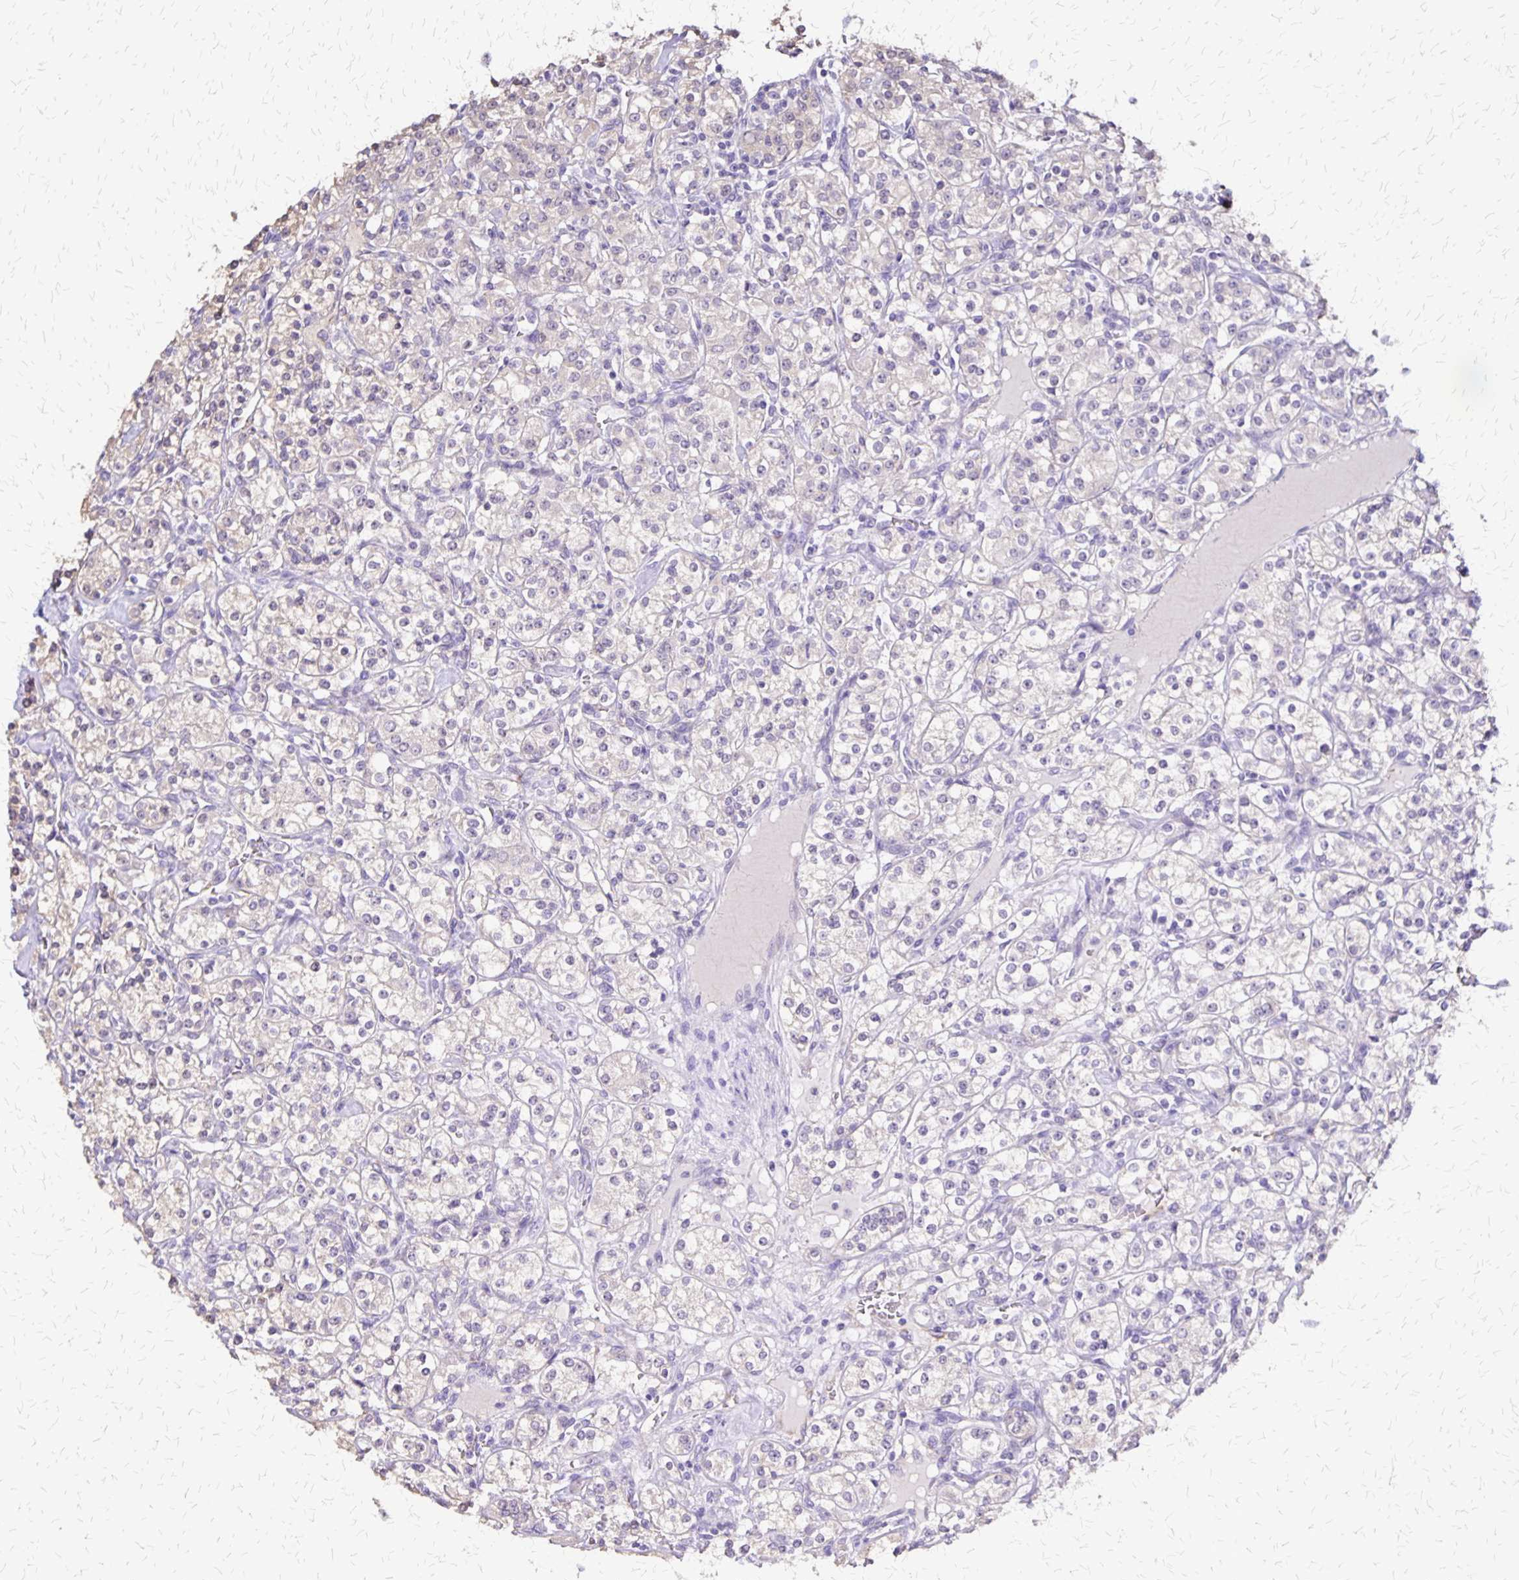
{"staining": {"intensity": "negative", "quantity": "none", "location": "none"}, "tissue": "renal cancer", "cell_type": "Tumor cells", "image_type": "cancer", "snomed": [{"axis": "morphology", "description": "Adenocarcinoma, NOS"}, {"axis": "topography", "description": "Kidney"}], "caption": "A high-resolution histopathology image shows immunohistochemistry (IHC) staining of renal cancer, which exhibits no significant staining in tumor cells.", "gene": "SI", "patient": {"sex": "male", "age": 77}}